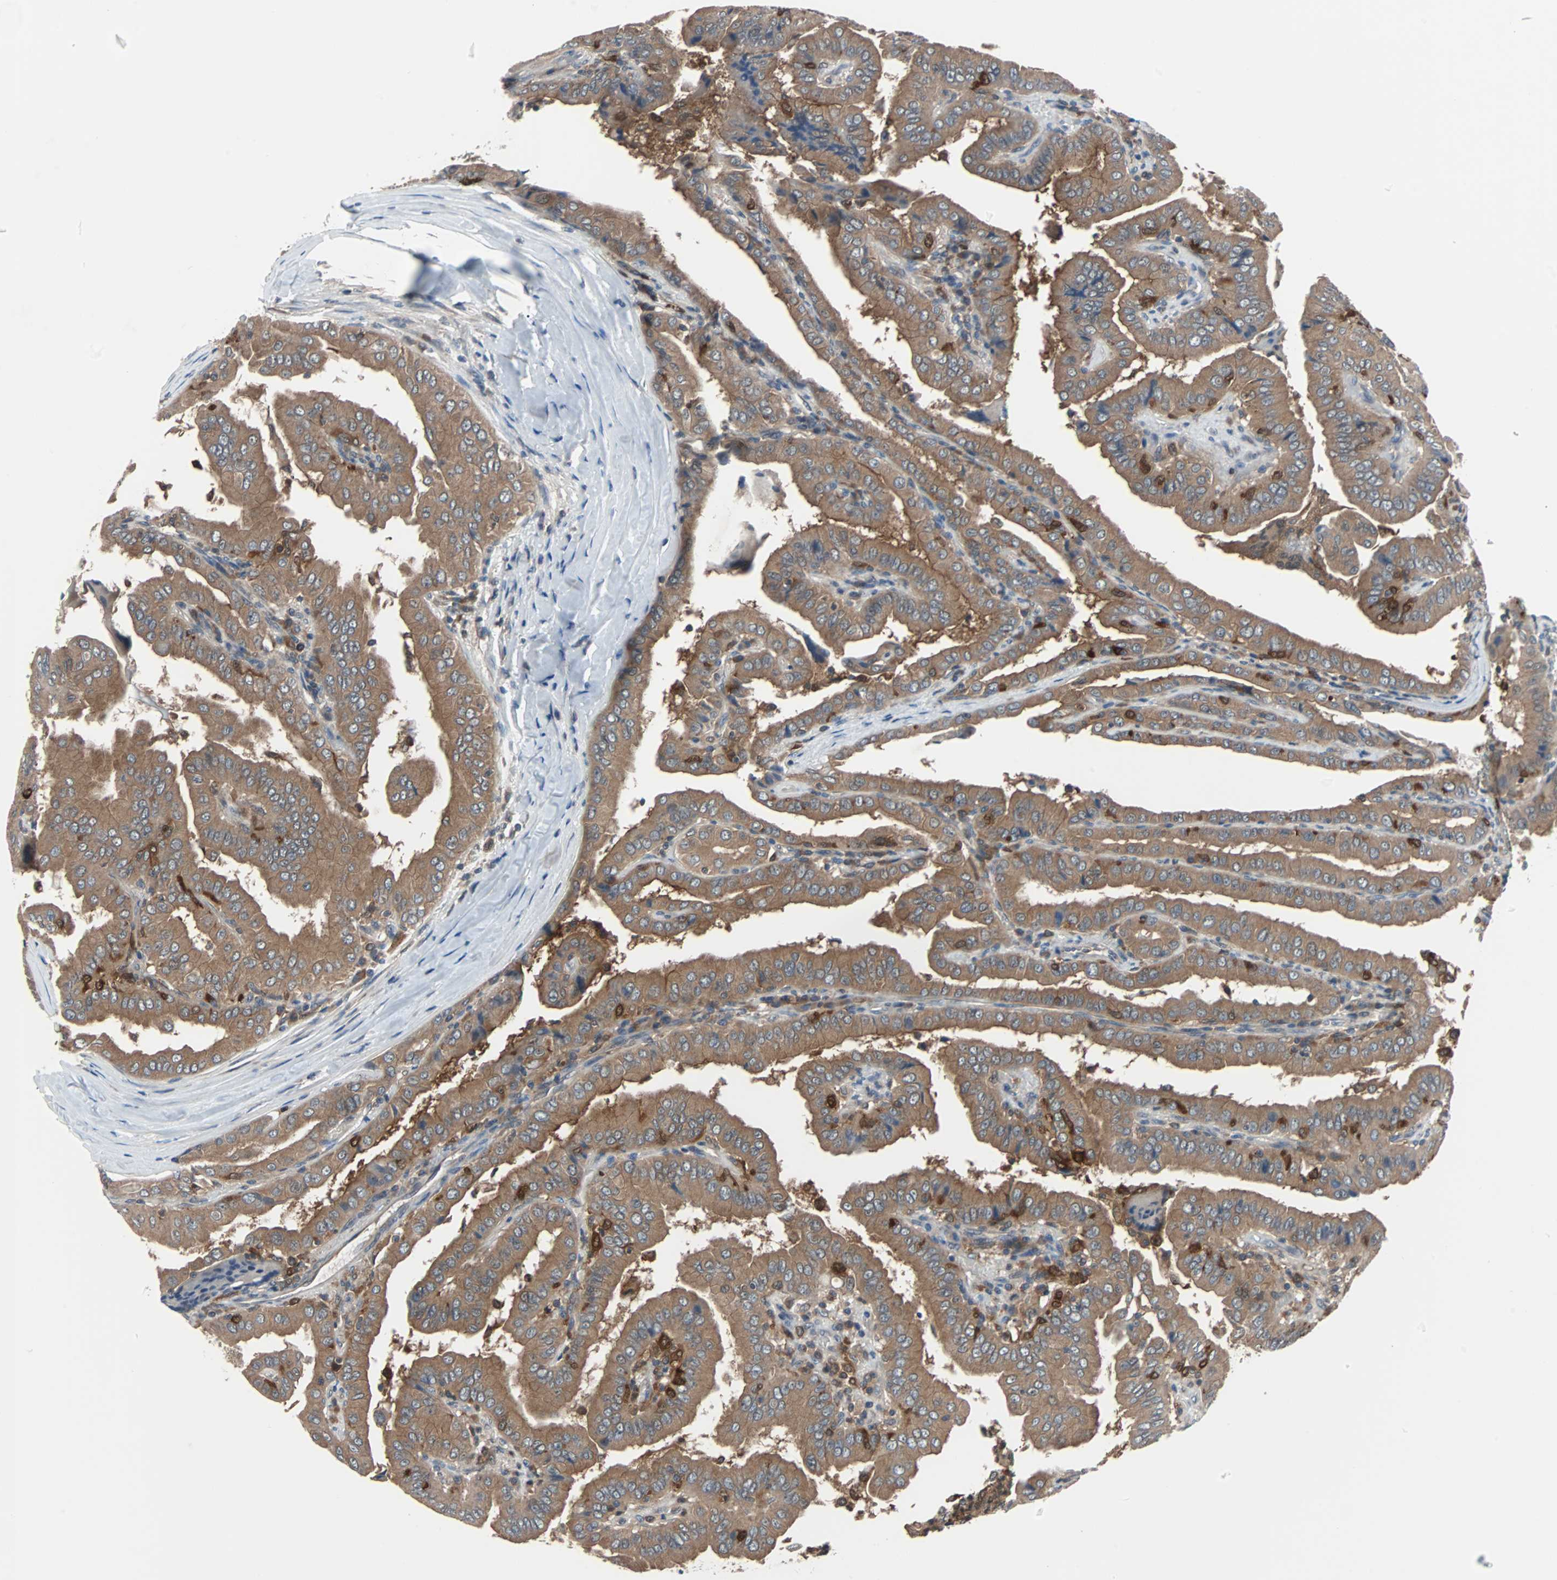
{"staining": {"intensity": "moderate", "quantity": ">75%", "location": "cytoplasmic/membranous"}, "tissue": "thyroid cancer", "cell_type": "Tumor cells", "image_type": "cancer", "snomed": [{"axis": "morphology", "description": "Papillary adenocarcinoma, NOS"}, {"axis": "topography", "description": "Thyroid gland"}], "caption": "Human papillary adenocarcinoma (thyroid) stained with a brown dye reveals moderate cytoplasmic/membranous positive staining in approximately >75% of tumor cells.", "gene": "PAK1", "patient": {"sex": "male", "age": 33}}